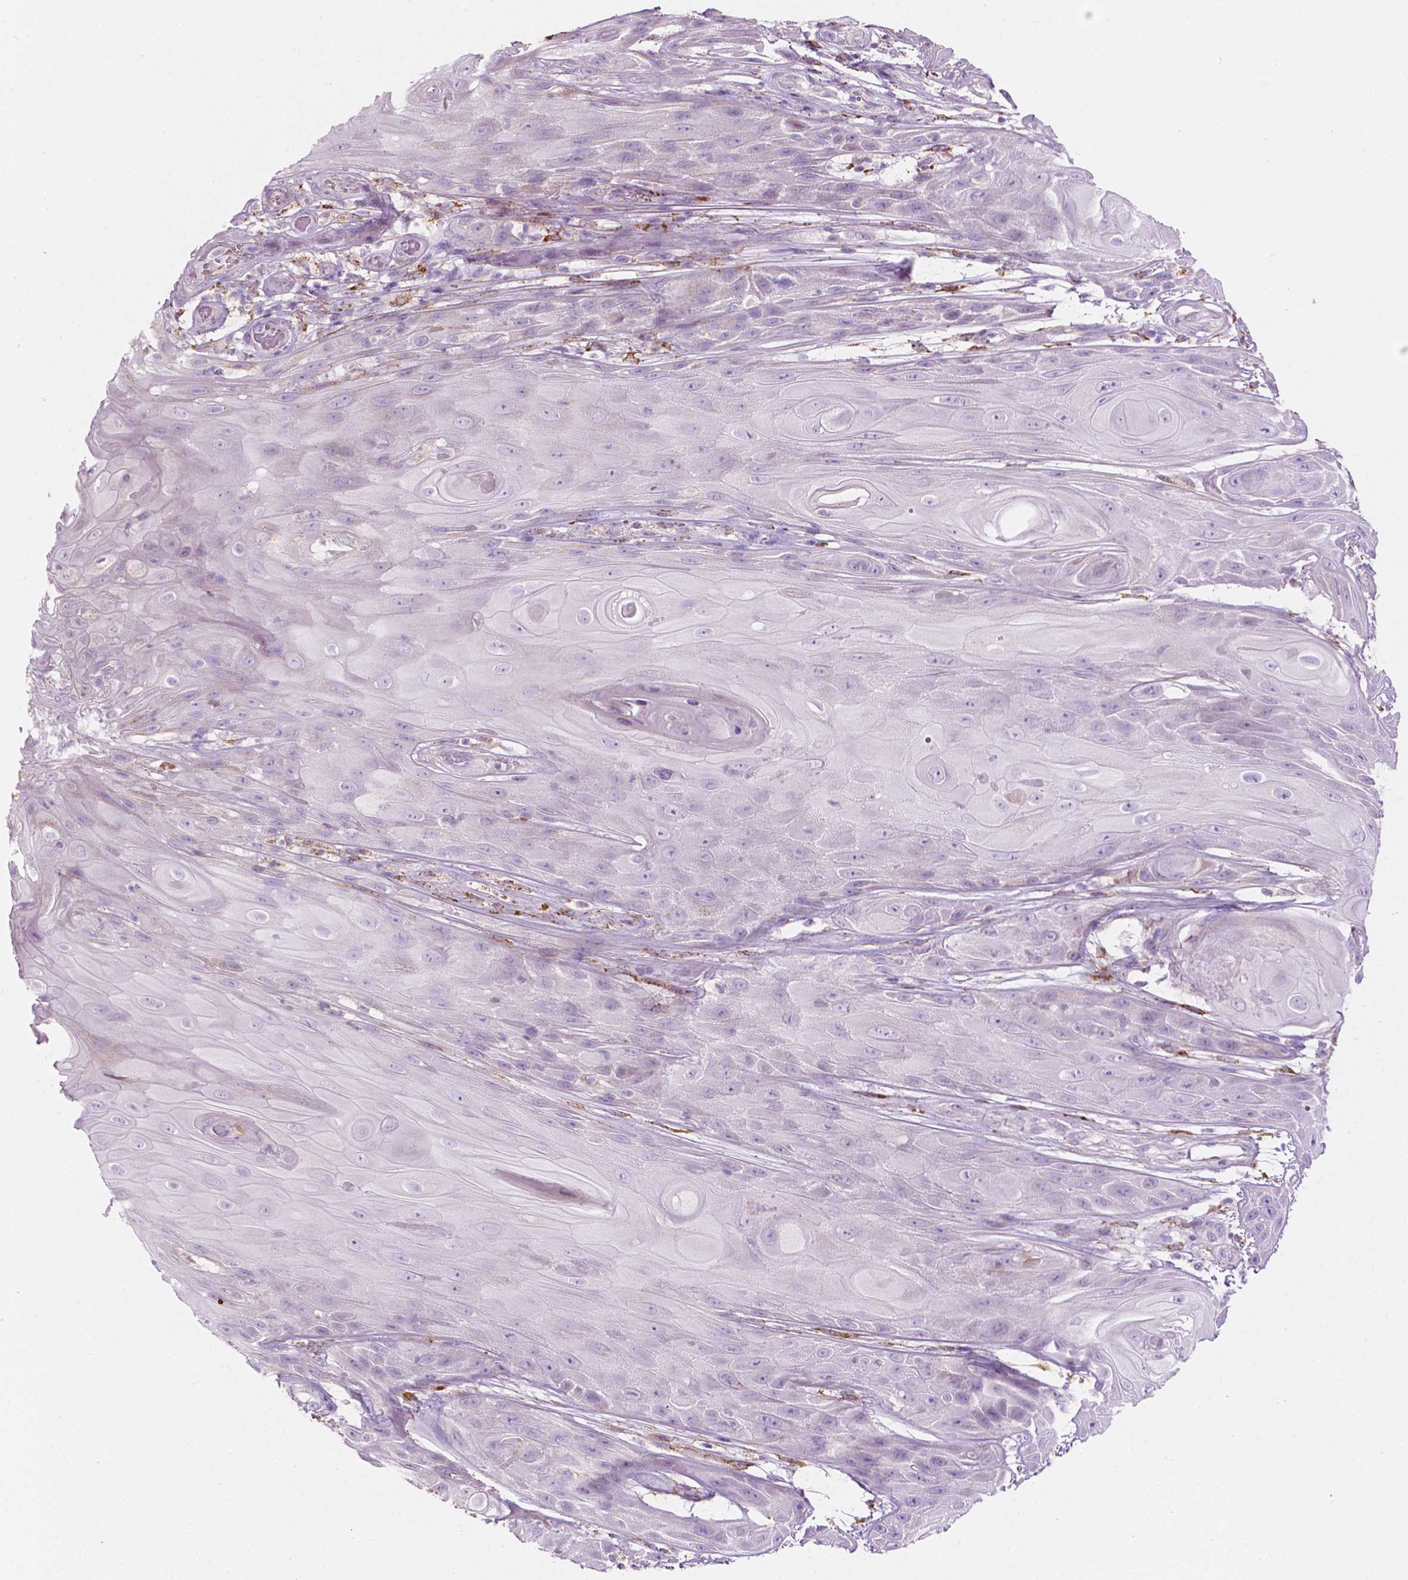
{"staining": {"intensity": "negative", "quantity": "none", "location": "none"}, "tissue": "skin cancer", "cell_type": "Tumor cells", "image_type": "cancer", "snomed": [{"axis": "morphology", "description": "Squamous cell carcinoma, NOS"}, {"axis": "topography", "description": "Skin"}], "caption": "This photomicrograph is of skin cancer (squamous cell carcinoma) stained with IHC to label a protein in brown with the nuclei are counter-stained blue. There is no positivity in tumor cells.", "gene": "NOS1AP", "patient": {"sex": "male", "age": 62}}